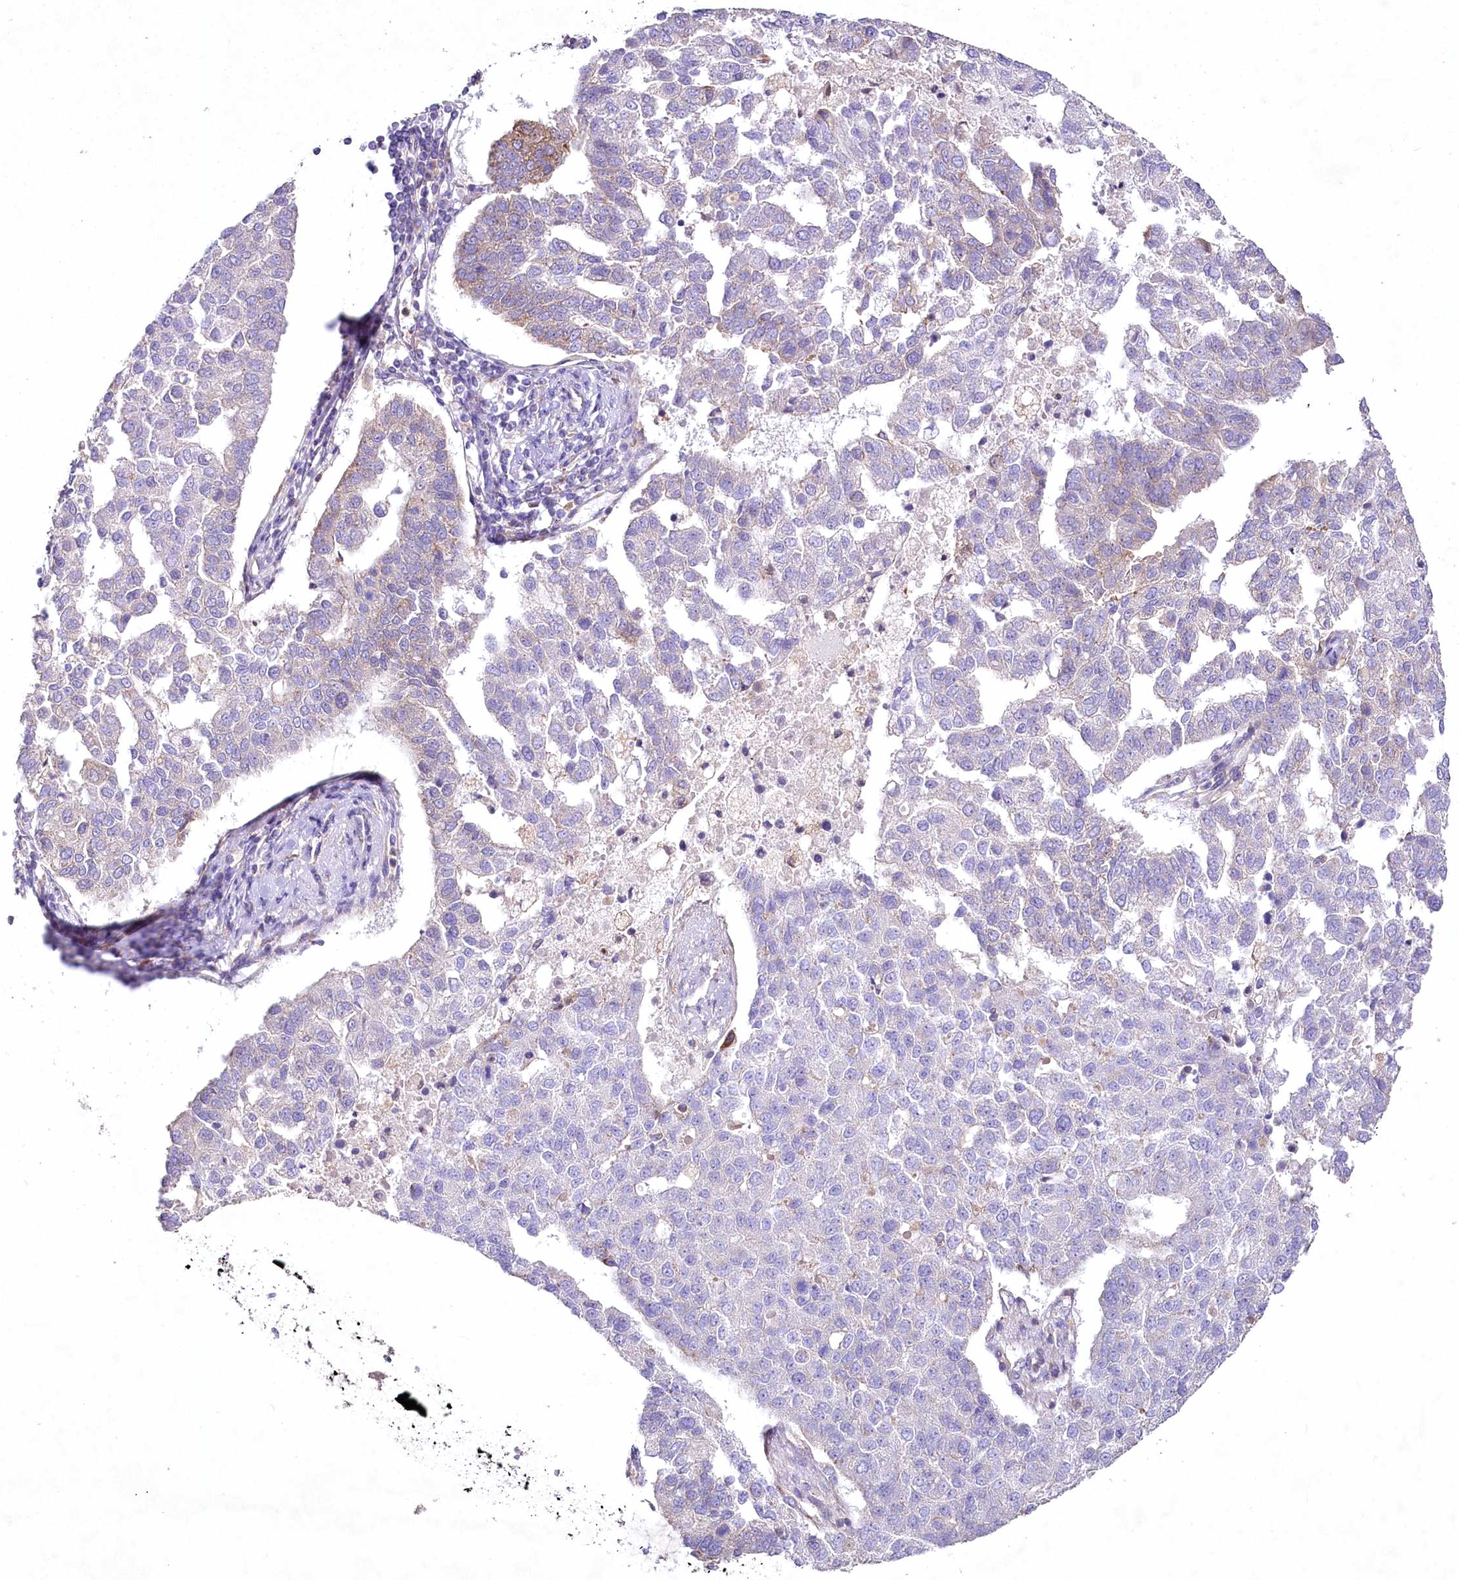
{"staining": {"intensity": "weak", "quantity": "<25%", "location": "cytoplasmic/membranous"}, "tissue": "pancreatic cancer", "cell_type": "Tumor cells", "image_type": "cancer", "snomed": [{"axis": "morphology", "description": "Adenocarcinoma, NOS"}, {"axis": "topography", "description": "Pancreas"}], "caption": "Immunohistochemical staining of human pancreatic cancer (adenocarcinoma) demonstrates no significant expression in tumor cells.", "gene": "STX6", "patient": {"sex": "female", "age": 61}}